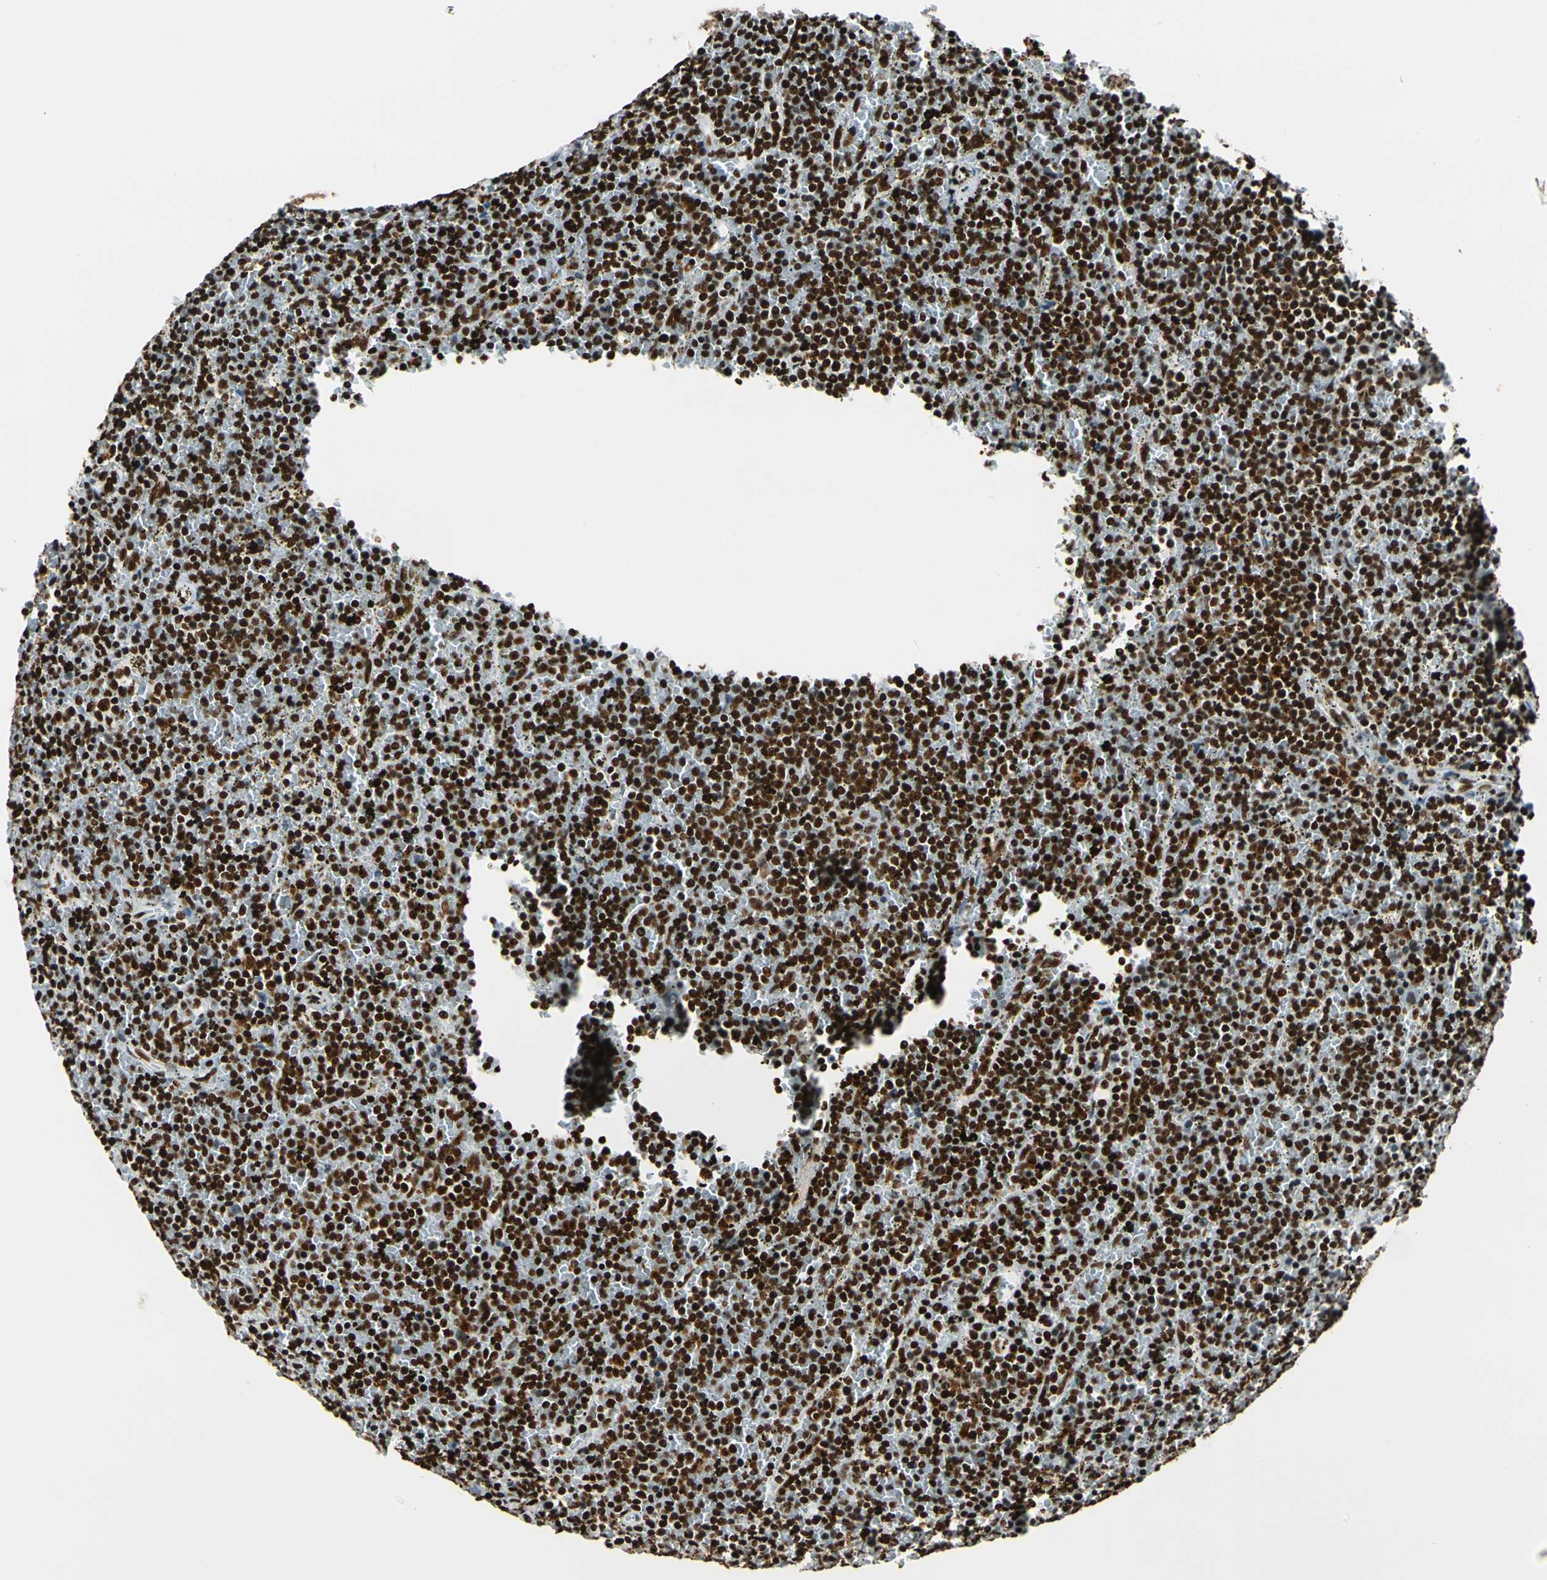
{"staining": {"intensity": "strong", "quantity": ">75%", "location": "nuclear"}, "tissue": "lymphoma", "cell_type": "Tumor cells", "image_type": "cancer", "snomed": [{"axis": "morphology", "description": "Malignant lymphoma, non-Hodgkin's type, Low grade"}, {"axis": "topography", "description": "Spleen"}], "caption": "This histopathology image demonstrates lymphoma stained with IHC to label a protein in brown. The nuclear of tumor cells show strong positivity for the protein. Nuclei are counter-stained blue.", "gene": "CCAR1", "patient": {"sex": "female", "age": 77}}